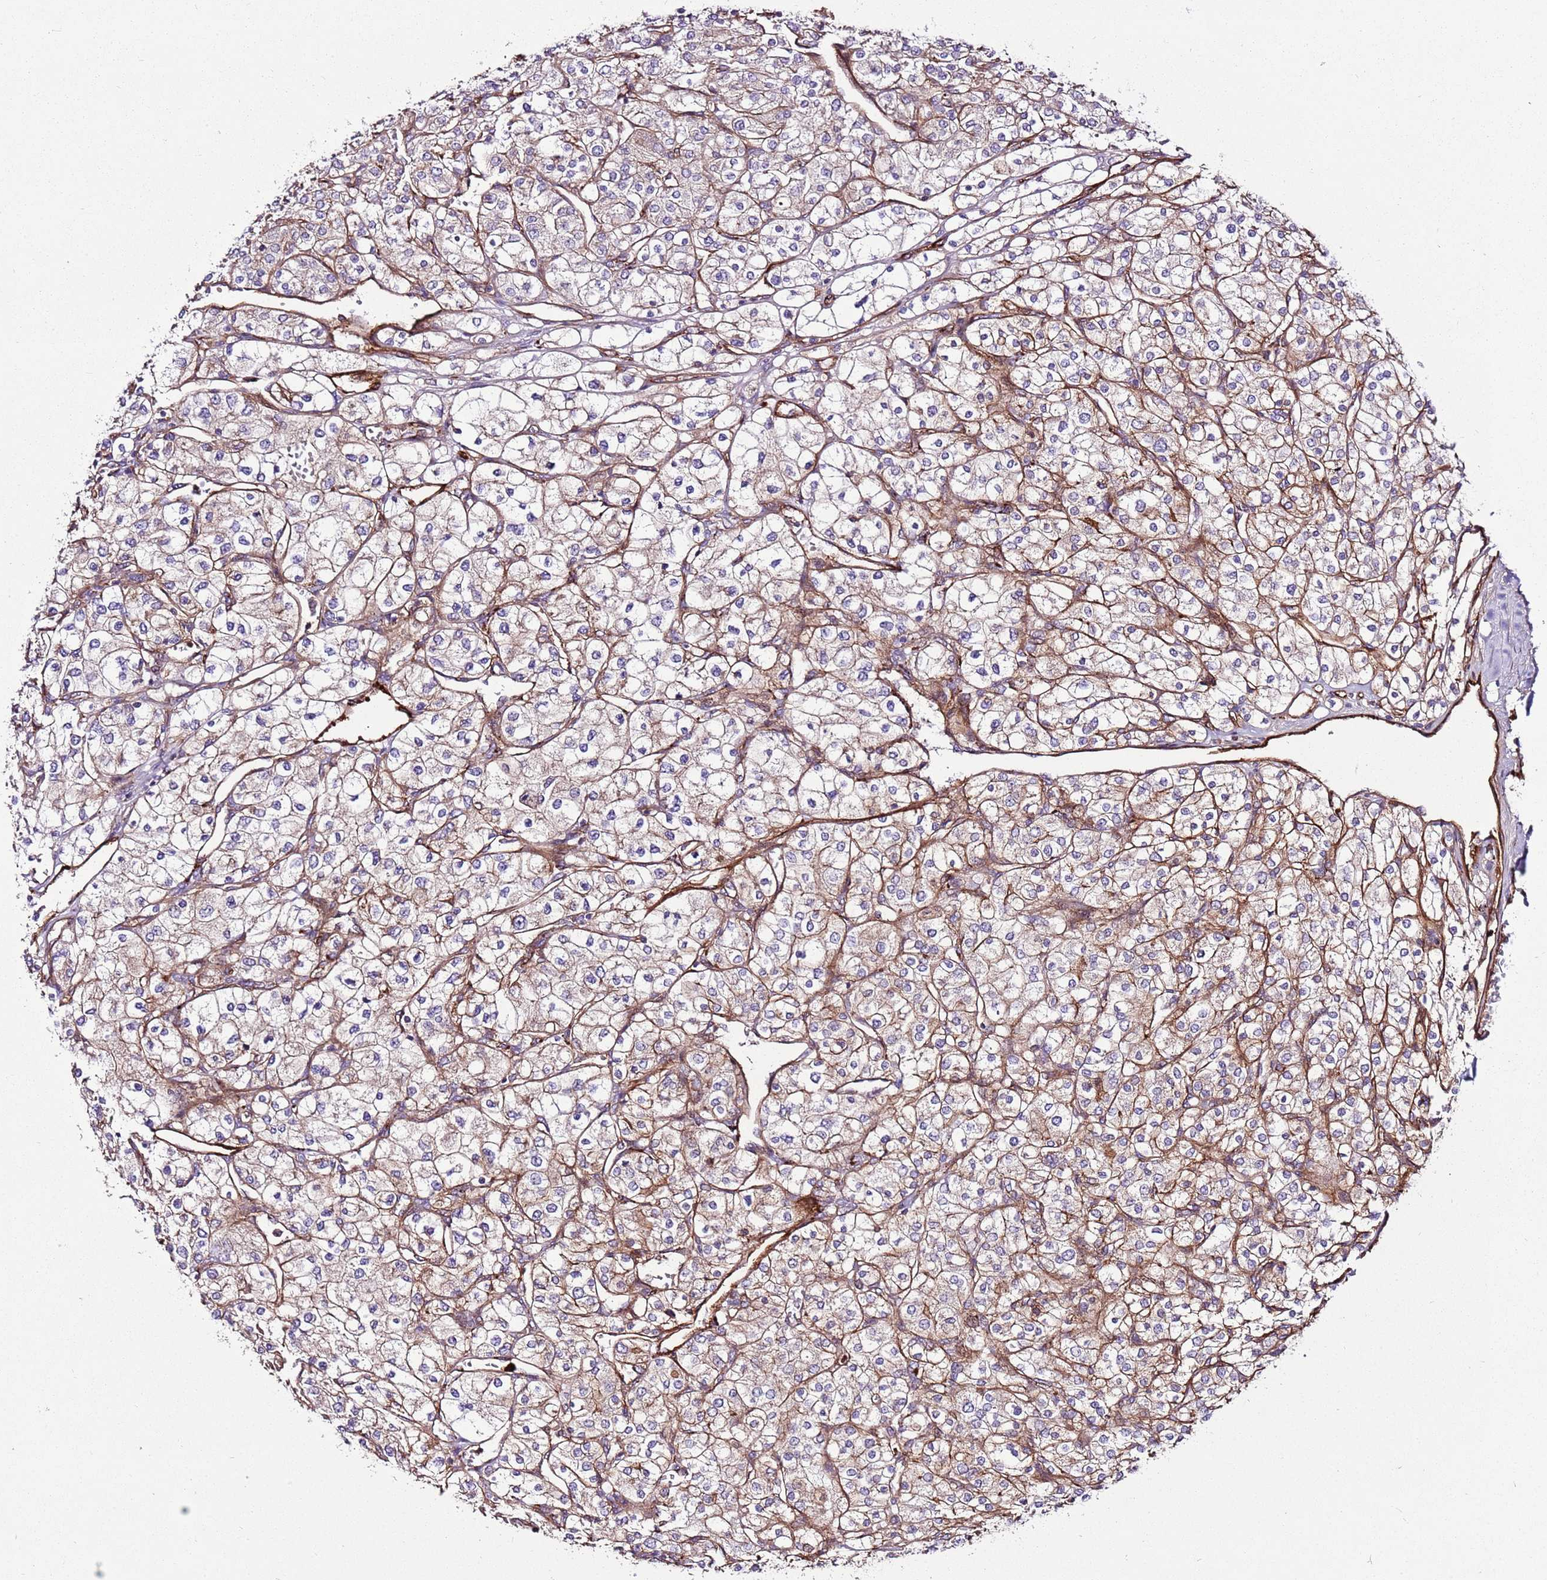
{"staining": {"intensity": "moderate", "quantity": "25%-75%", "location": "cytoplasmic/membranous"}, "tissue": "renal cancer", "cell_type": "Tumor cells", "image_type": "cancer", "snomed": [{"axis": "morphology", "description": "Adenocarcinoma, NOS"}, {"axis": "topography", "description": "Kidney"}], "caption": "Brown immunohistochemical staining in renal cancer demonstrates moderate cytoplasmic/membranous positivity in approximately 25%-75% of tumor cells.", "gene": "ZNF827", "patient": {"sex": "male", "age": 80}}